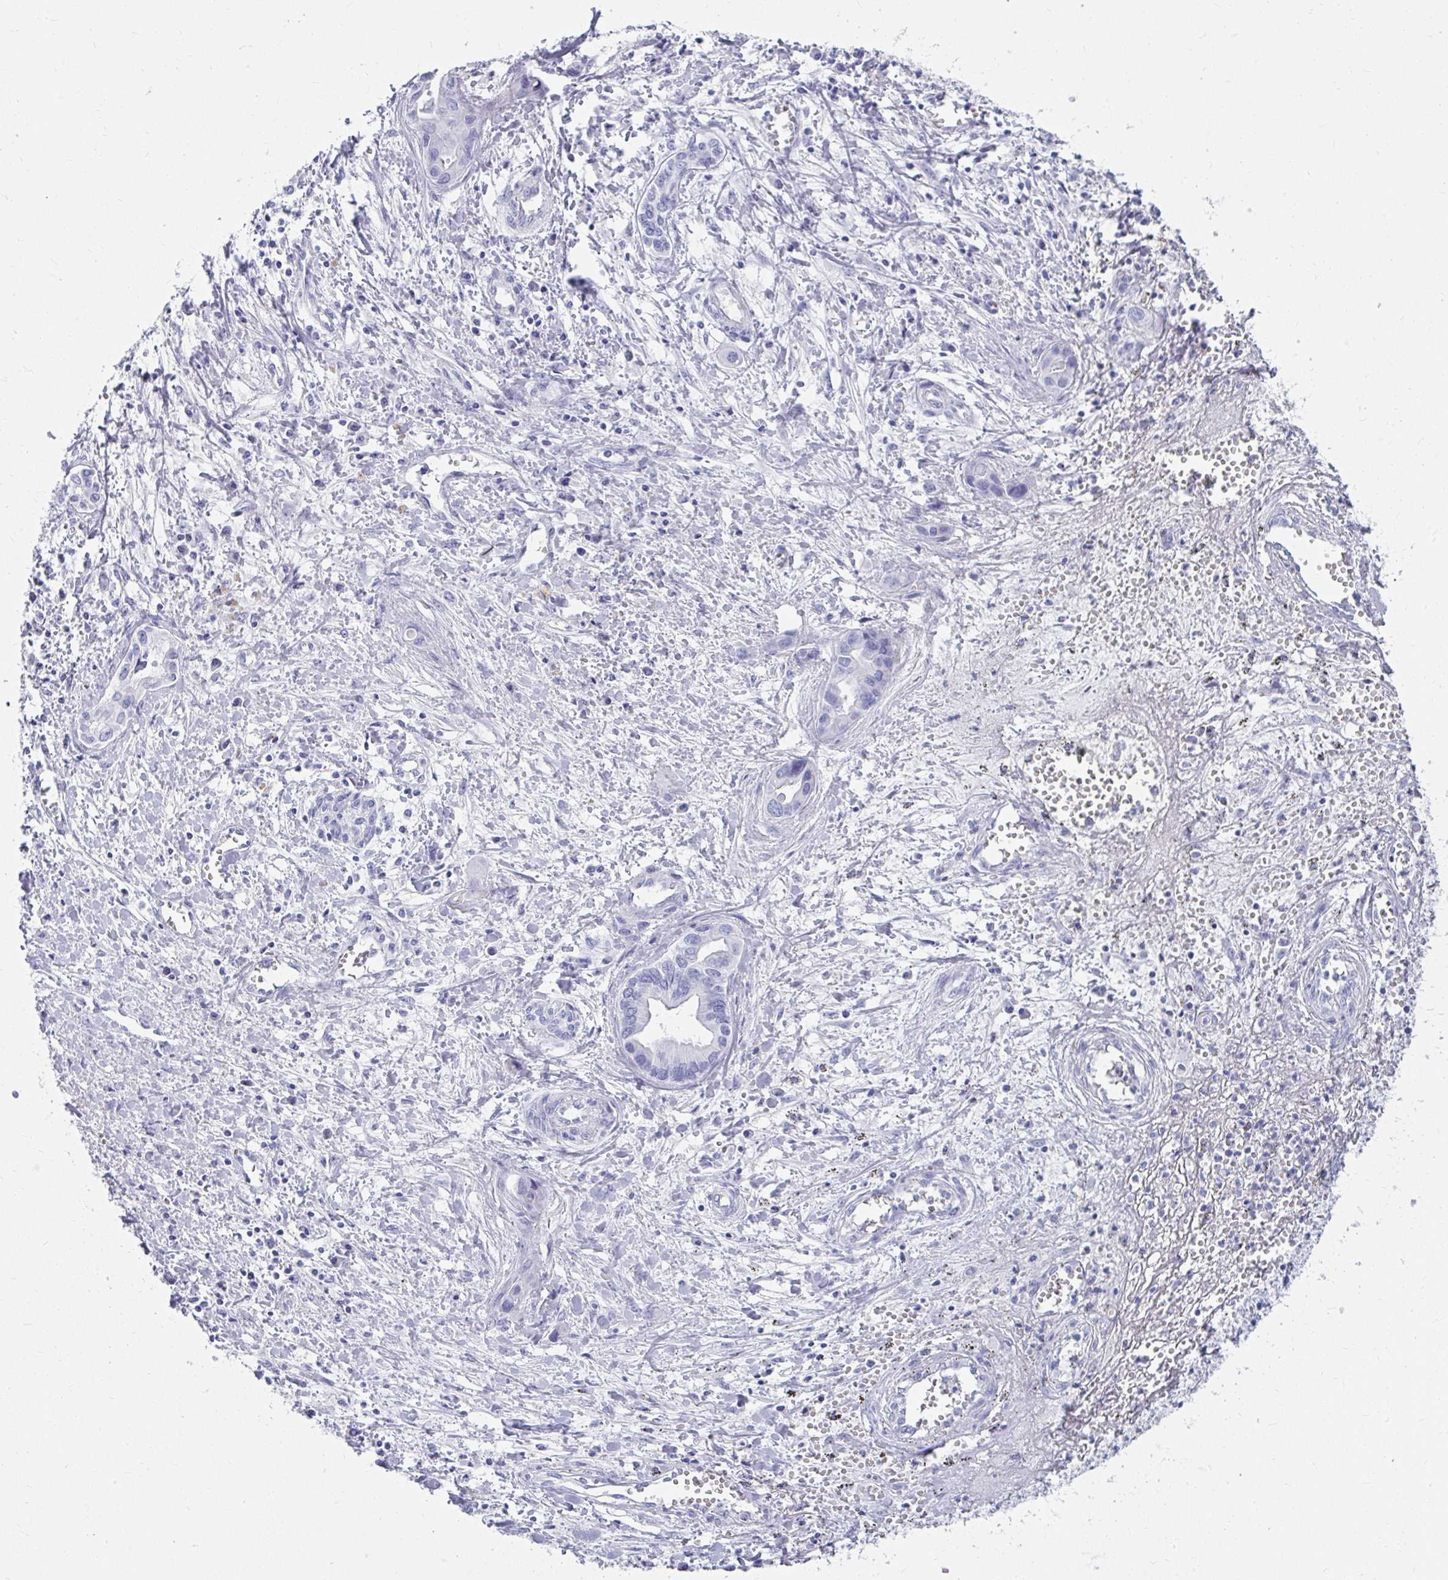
{"staining": {"intensity": "negative", "quantity": "none", "location": "none"}, "tissue": "liver cancer", "cell_type": "Tumor cells", "image_type": "cancer", "snomed": [{"axis": "morphology", "description": "Cholangiocarcinoma"}, {"axis": "topography", "description": "Liver"}], "caption": "Tumor cells show no significant expression in liver cancer (cholangiocarcinoma).", "gene": "DPEP3", "patient": {"sex": "female", "age": 64}}